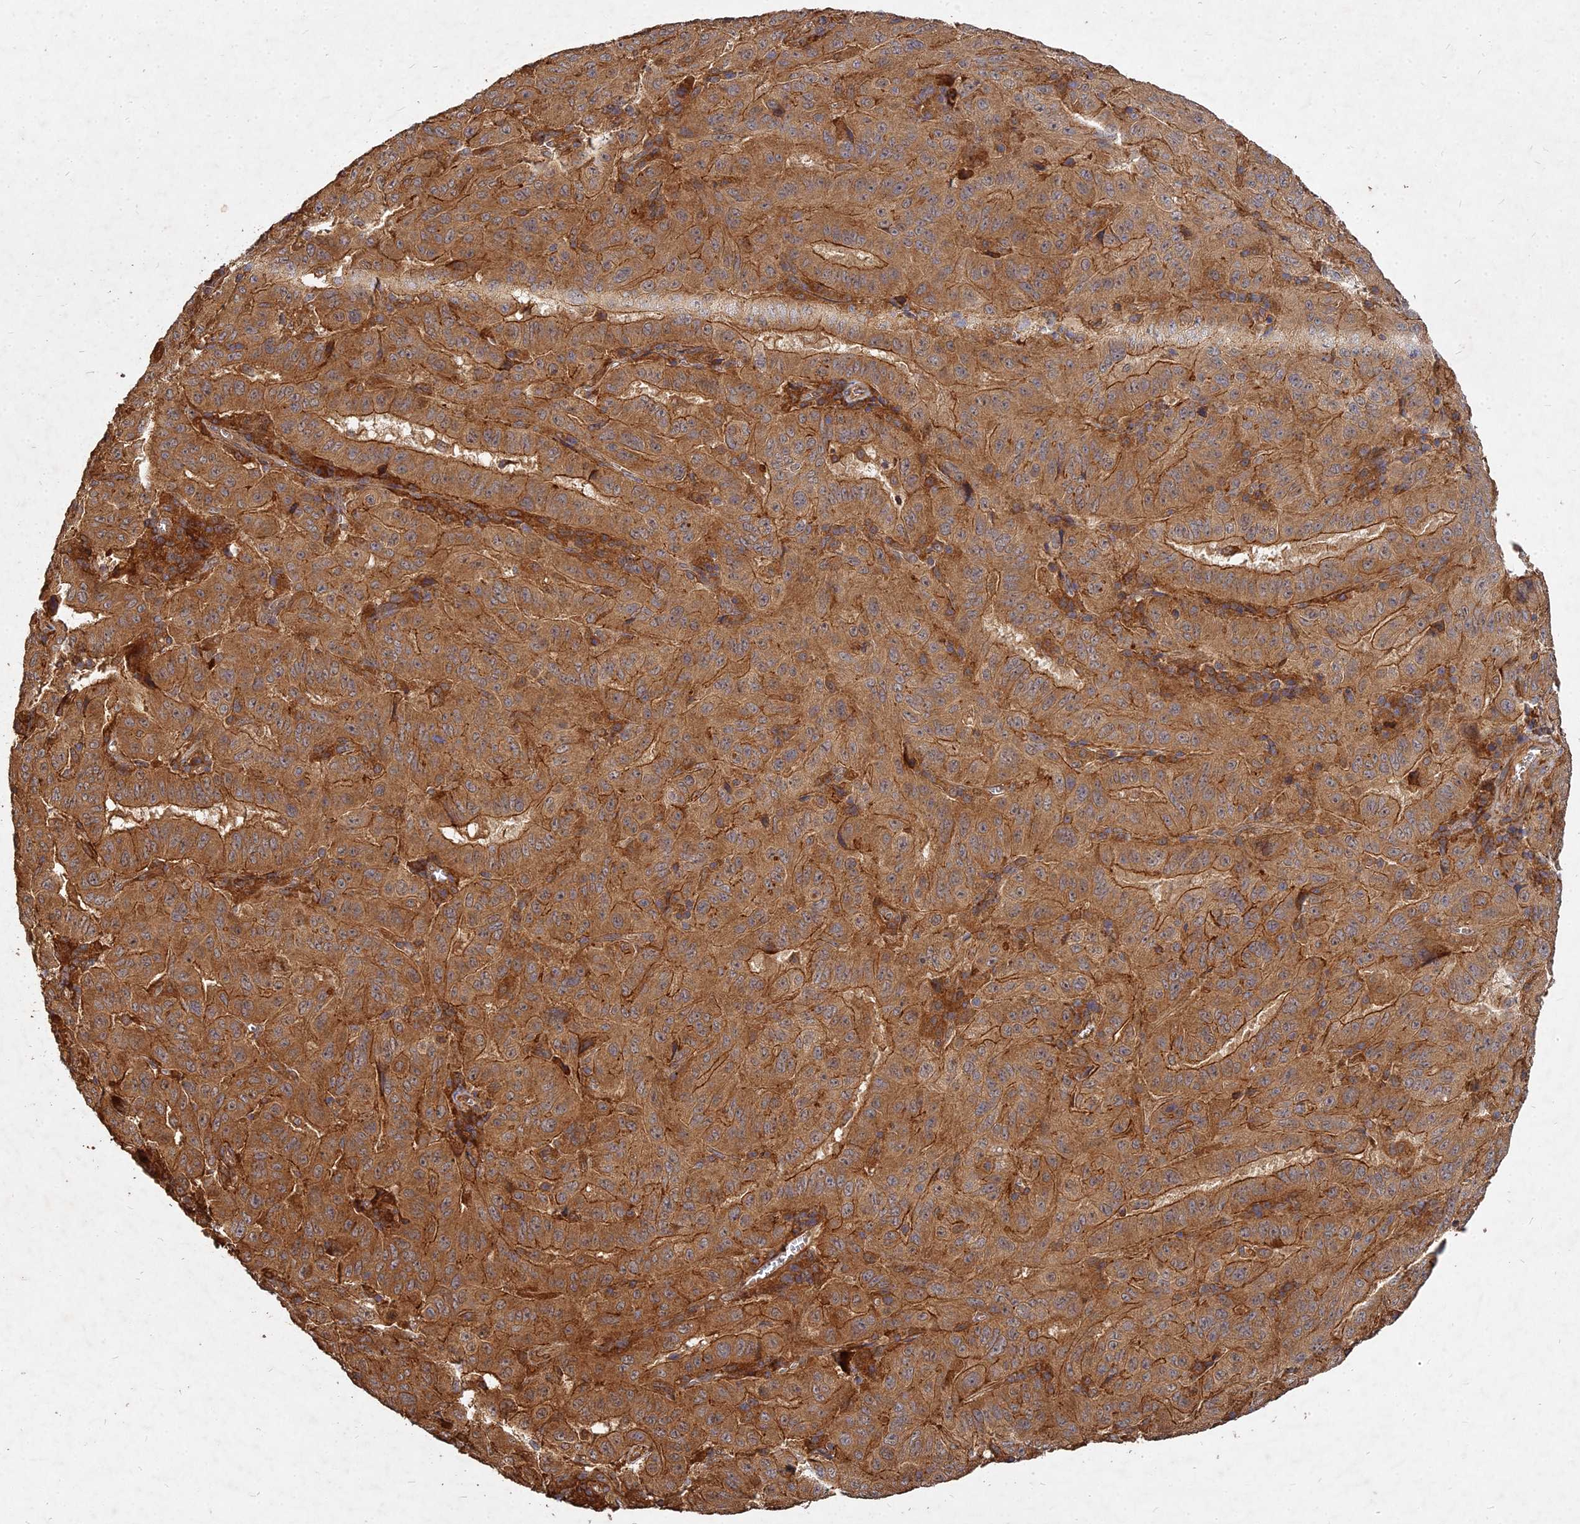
{"staining": {"intensity": "moderate", "quantity": ">75%", "location": "cytoplasmic/membranous"}, "tissue": "pancreatic cancer", "cell_type": "Tumor cells", "image_type": "cancer", "snomed": [{"axis": "morphology", "description": "Adenocarcinoma, NOS"}, {"axis": "topography", "description": "Pancreas"}], "caption": "Immunohistochemical staining of pancreatic adenocarcinoma exhibits medium levels of moderate cytoplasmic/membranous protein expression in approximately >75% of tumor cells.", "gene": "UBE2W", "patient": {"sex": "male", "age": 63}}